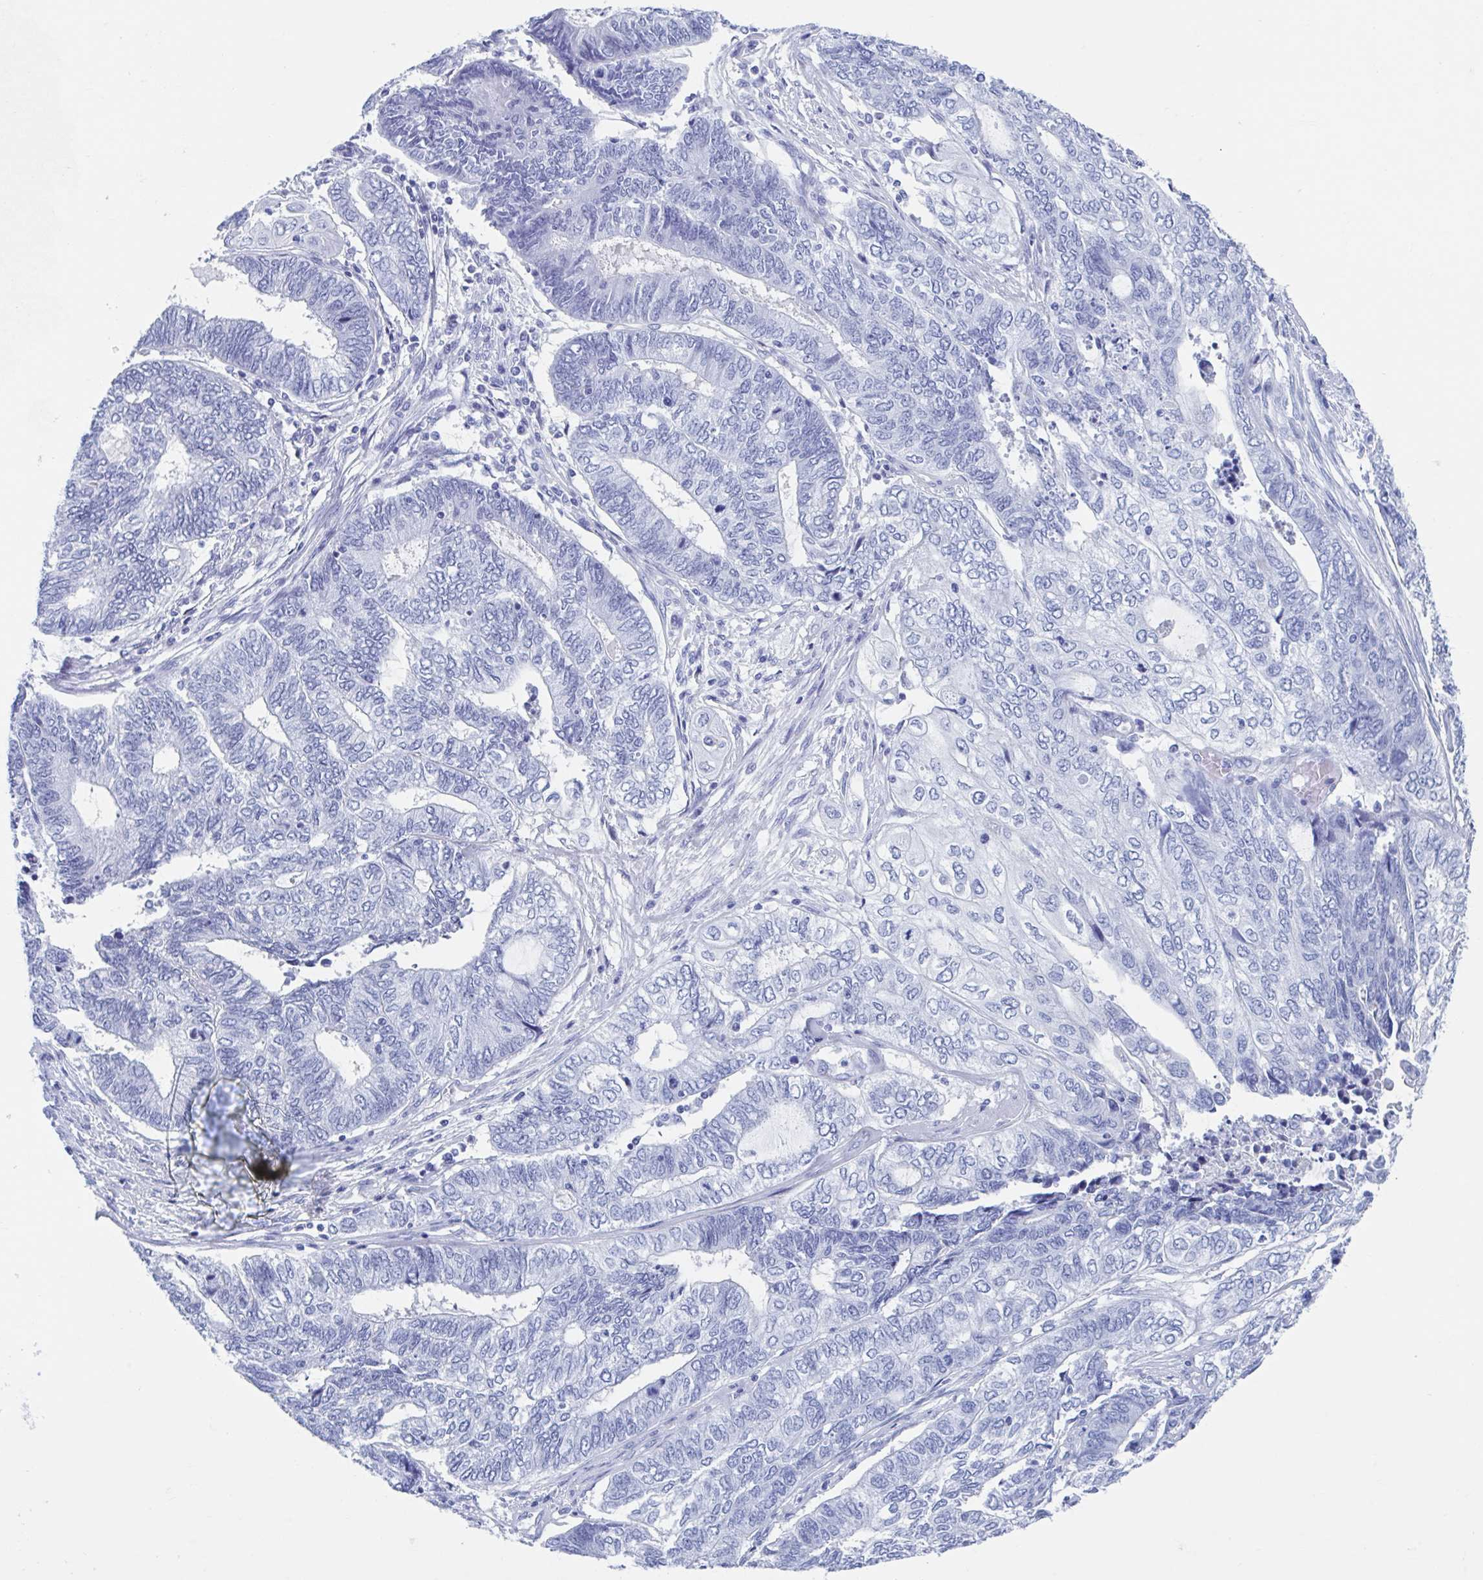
{"staining": {"intensity": "negative", "quantity": "none", "location": "none"}, "tissue": "endometrial cancer", "cell_type": "Tumor cells", "image_type": "cancer", "snomed": [{"axis": "morphology", "description": "Adenocarcinoma, NOS"}, {"axis": "topography", "description": "Uterus"}, {"axis": "topography", "description": "Endometrium"}], "caption": "Protein analysis of adenocarcinoma (endometrial) reveals no significant staining in tumor cells. (IHC, brightfield microscopy, high magnification).", "gene": "C10orf53", "patient": {"sex": "female", "age": 70}}